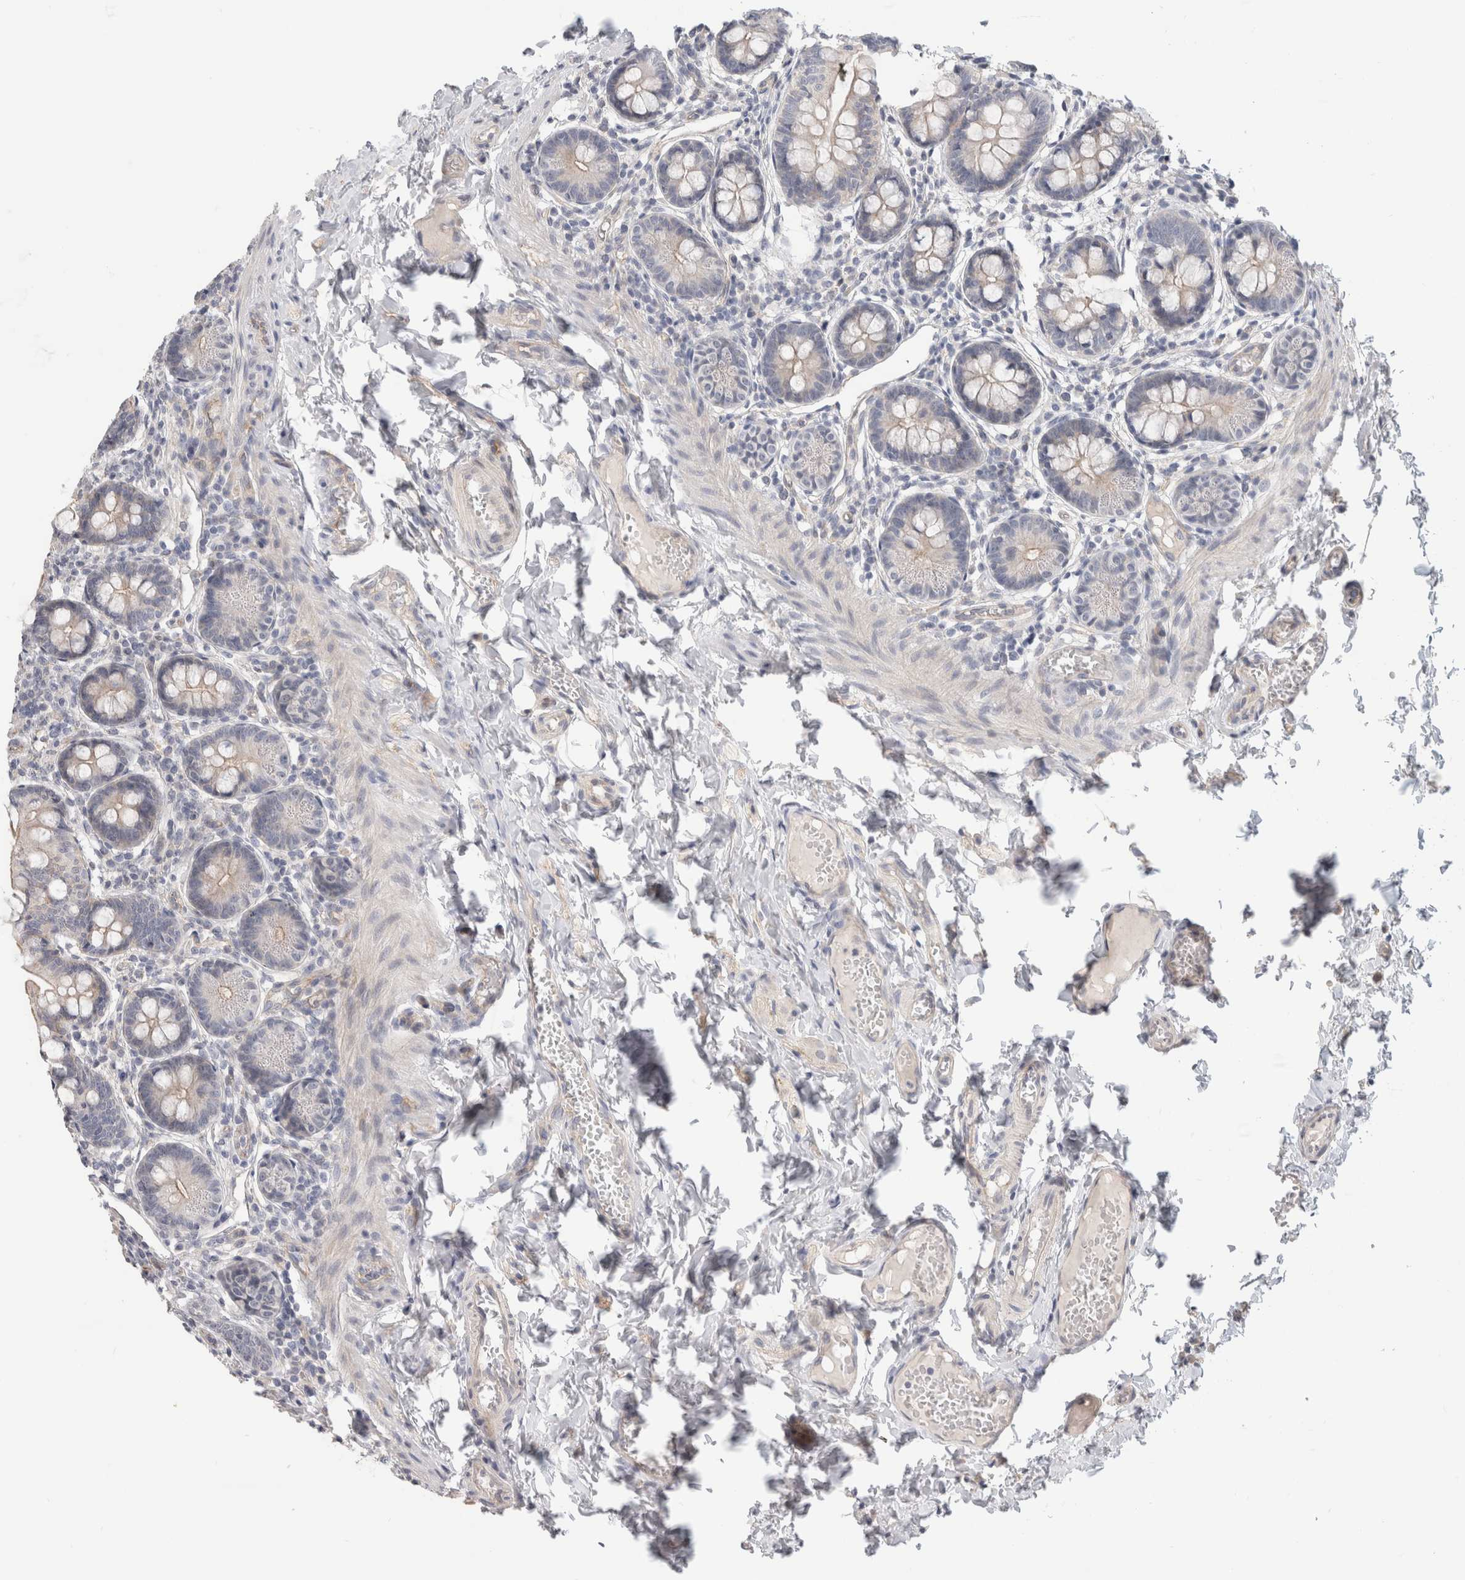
{"staining": {"intensity": "weak", "quantity": "<25%", "location": "cytoplasmic/membranous"}, "tissue": "small intestine", "cell_type": "Glandular cells", "image_type": "normal", "snomed": [{"axis": "morphology", "description": "Normal tissue, NOS"}, {"axis": "topography", "description": "Small intestine"}], "caption": "Immunohistochemistry of benign human small intestine reveals no staining in glandular cells.", "gene": "AFP", "patient": {"sex": "male", "age": 7}}